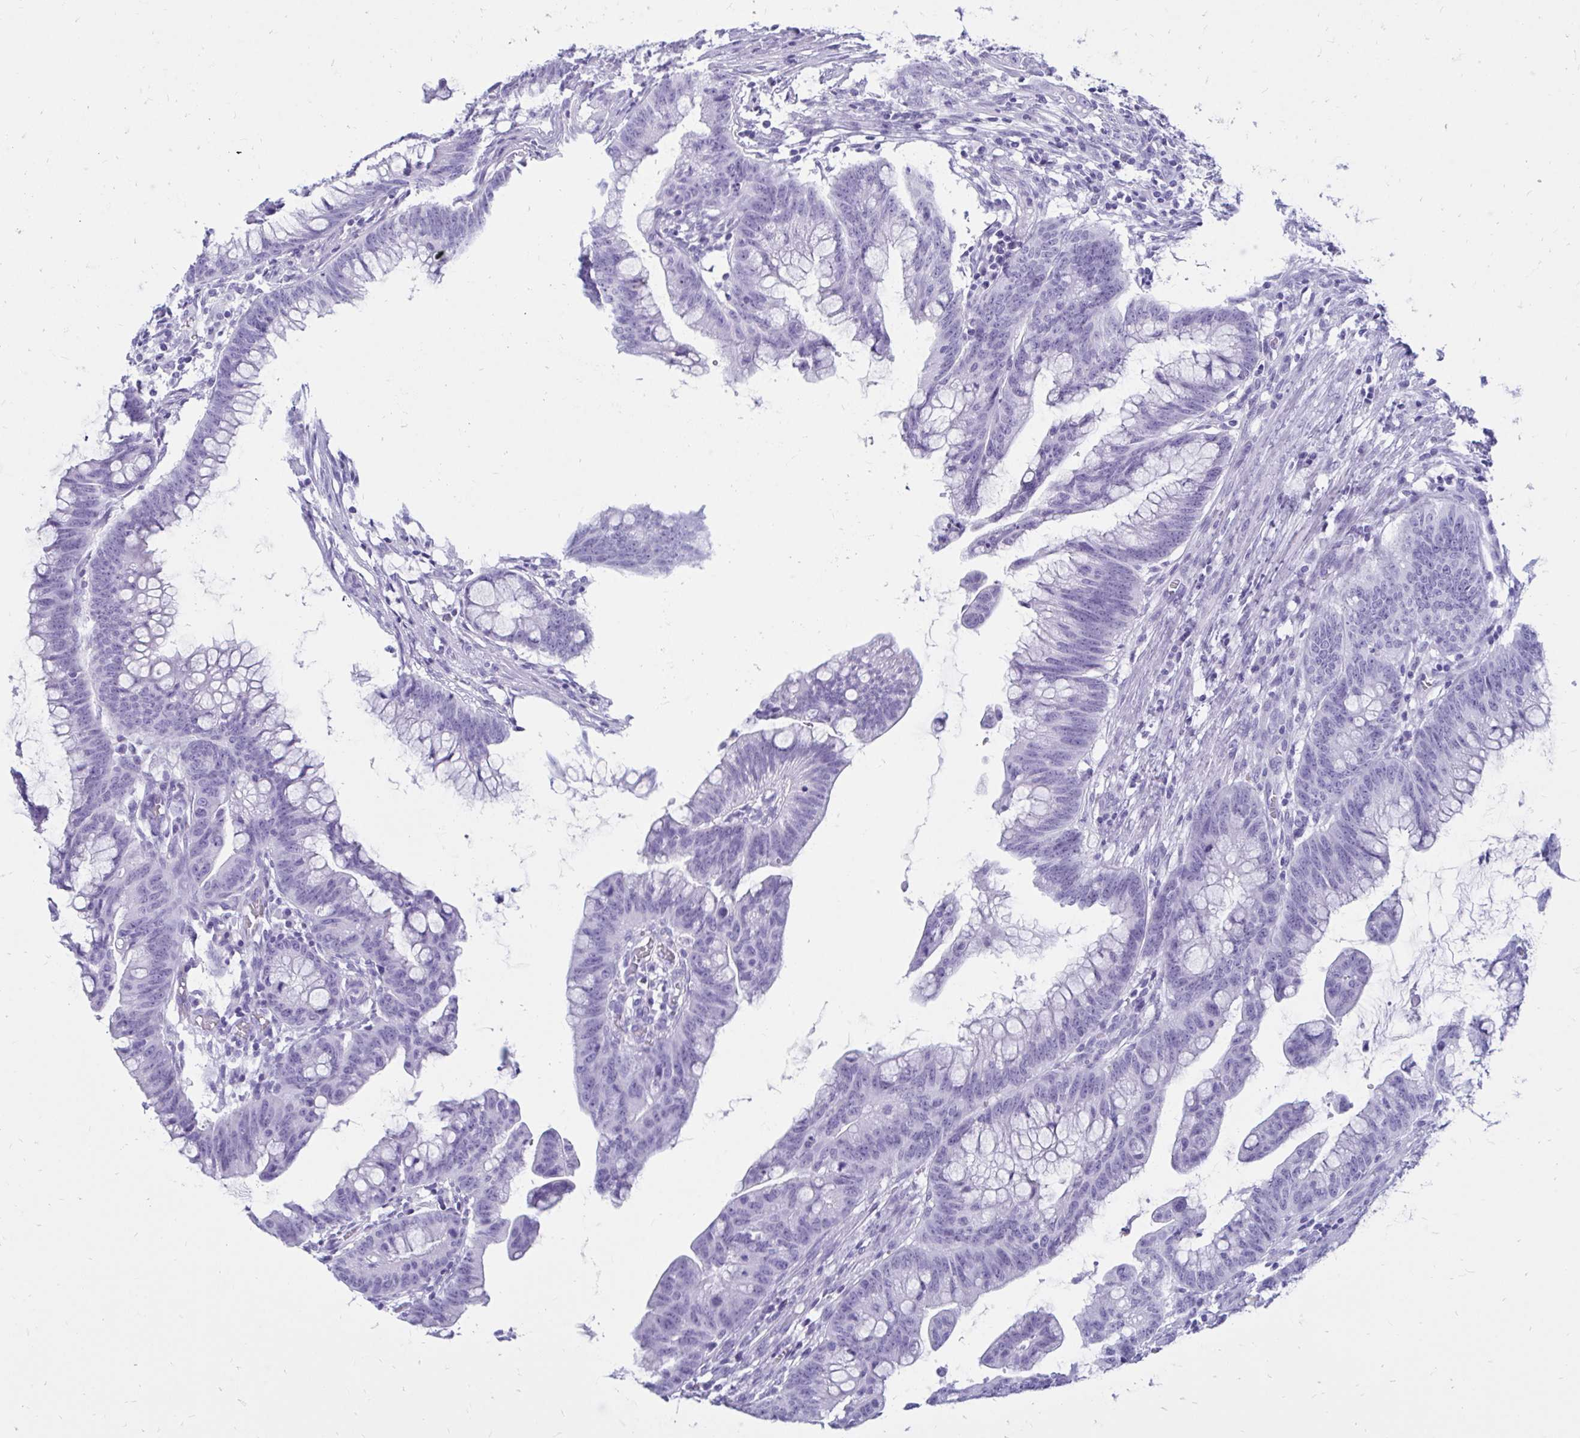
{"staining": {"intensity": "negative", "quantity": "none", "location": "none"}, "tissue": "colorectal cancer", "cell_type": "Tumor cells", "image_type": "cancer", "snomed": [{"axis": "morphology", "description": "Adenocarcinoma, NOS"}, {"axis": "topography", "description": "Colon"}], "caption": "Immunohistochemistry photomicrograph of human colorectal adenocarcinoma stained for a protein (brown), which exhibits no positivity in tumor cells.", "gene": "OR10R2", "patient": {"sex": "male", "age": 62}}